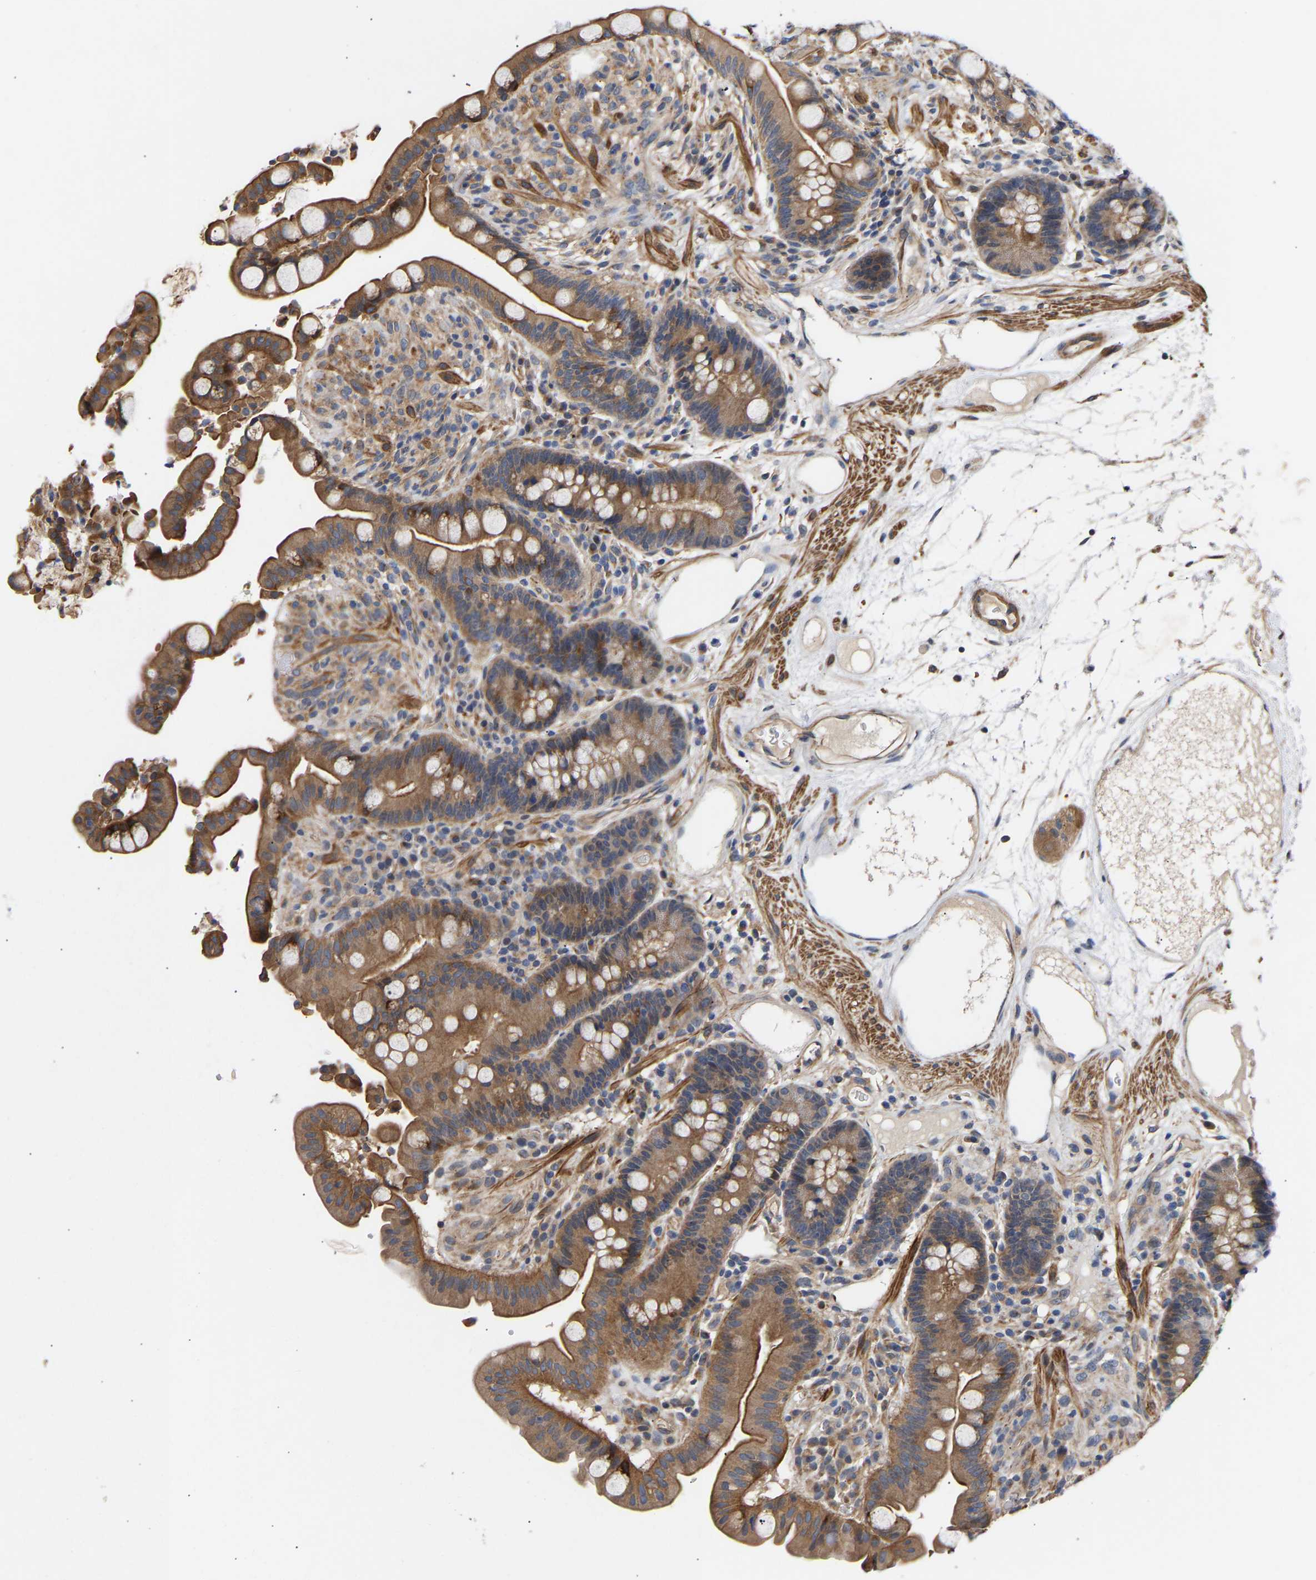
{"staining": {"intensity": "weak", "quantity": ">75%", "location": "cytoplasmic/membranous"}, "tissue": "colon", "cell_type": "Endothelial cells", "image_type": "normal", "snomed": [{"axis": "morphology", "description": "Normal tissue, NOS"}, {"axis": "topography", "description": "Colon"}], "caption": "High-magnification brightfield microscopy of benign colon stained with DAB (brown) and counterstained with hematoxylin (blue). endothelial cells exhibit weak cytoplasmic/membranous expression is seen in approximately>75% of cells. Using DAB (brown) and hematoxylin (blue) stains, captured at high magnification using brightfield microscopy.", "gene": "KASH5", "patient": {"sex": "male", "age": 73}}